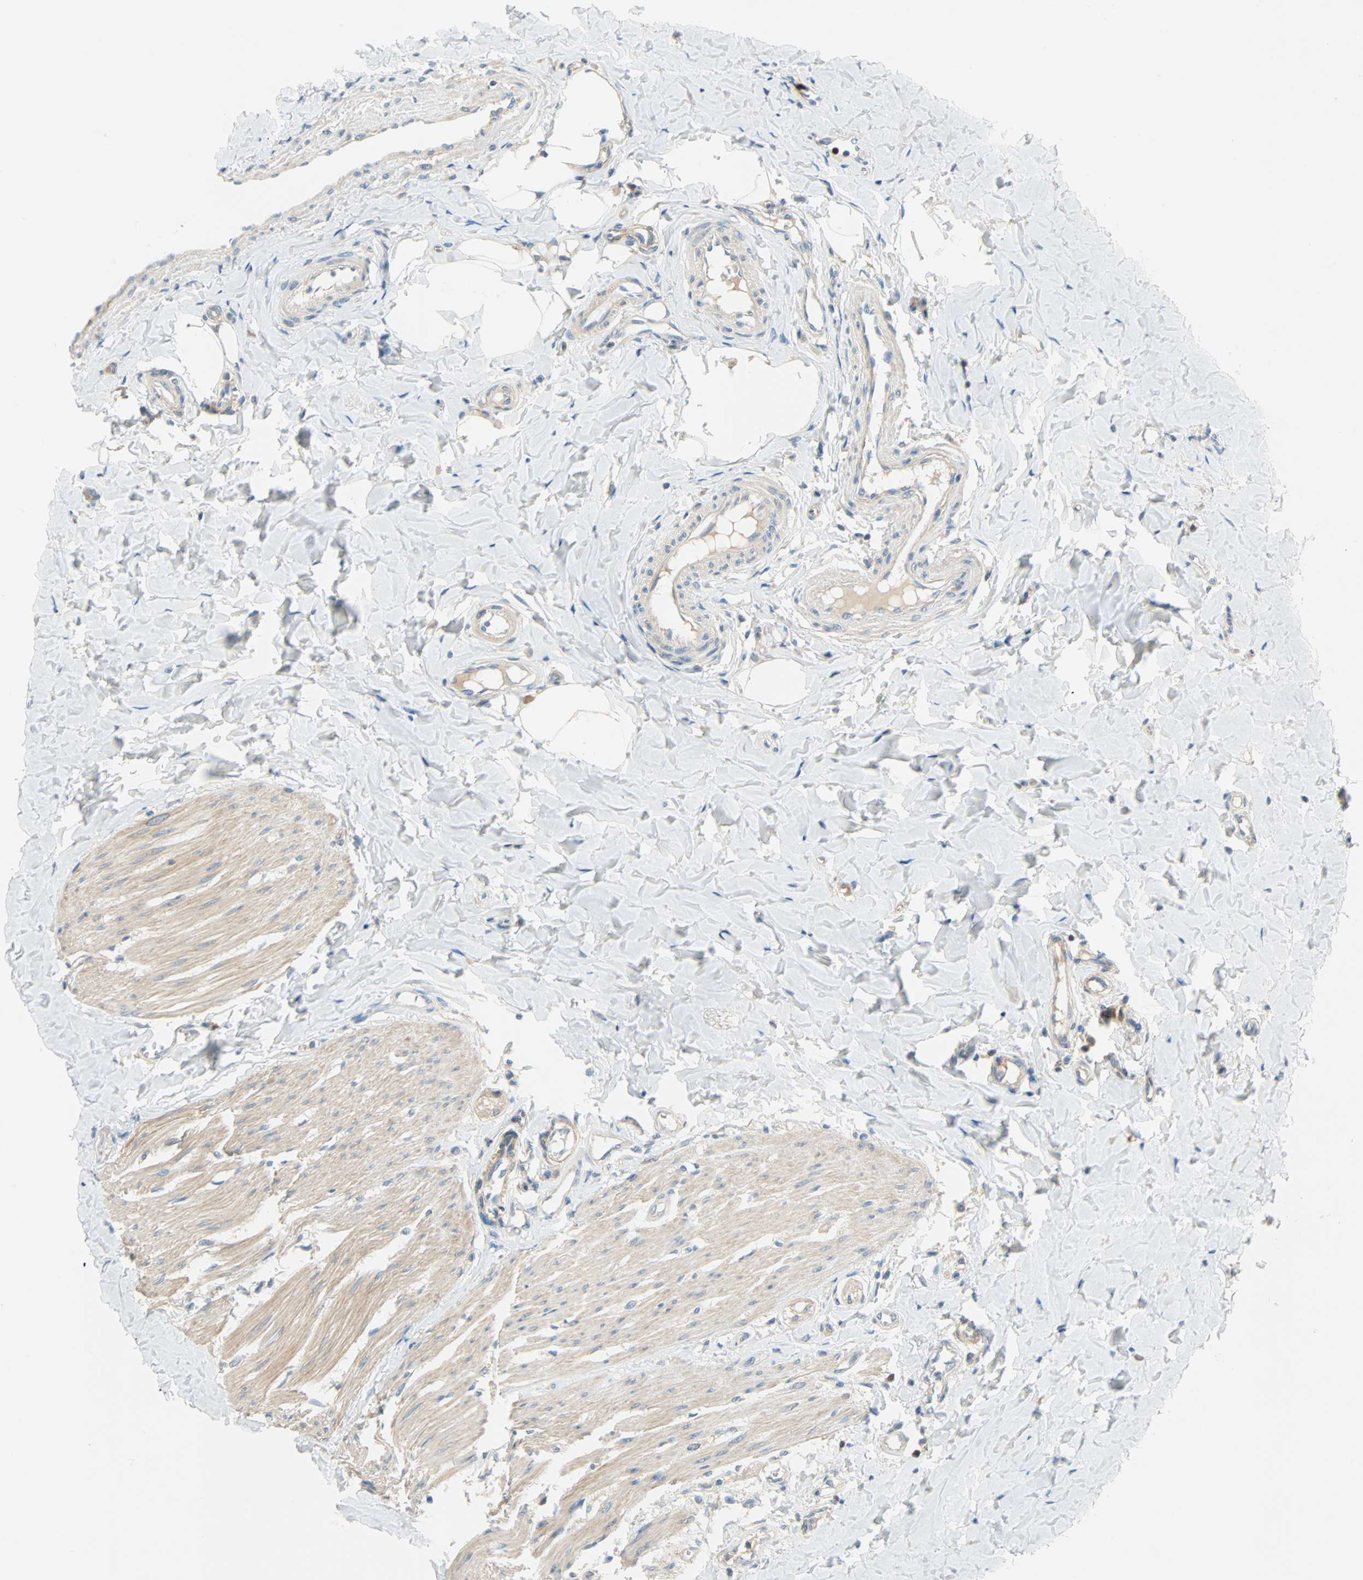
{"staining": {"intensity": "weak", "quantity": ">75%", "location": "cytoplasmic/membranous"}, "tissue": "colon", "cell_type": "Endothelial cells", "image_type": "normal", "snomed": [{"axis": "morphology", "description": "Normal tissue, NOS"}, {"axis": "morphology", "description": "Adenocarcinoma, NOS"}, {"axis": "topography", "description": "Colon"}, {"axis": "topography", "description": "Peripheral nerve tissue"}], "caption": "Benign colon demonstrates weak cytoplasmic/membranous positivity in approximately >75% of endothelial cells.", "gene": "TNFRSF12A", "patient": {"sex": "male", "age": 14}}